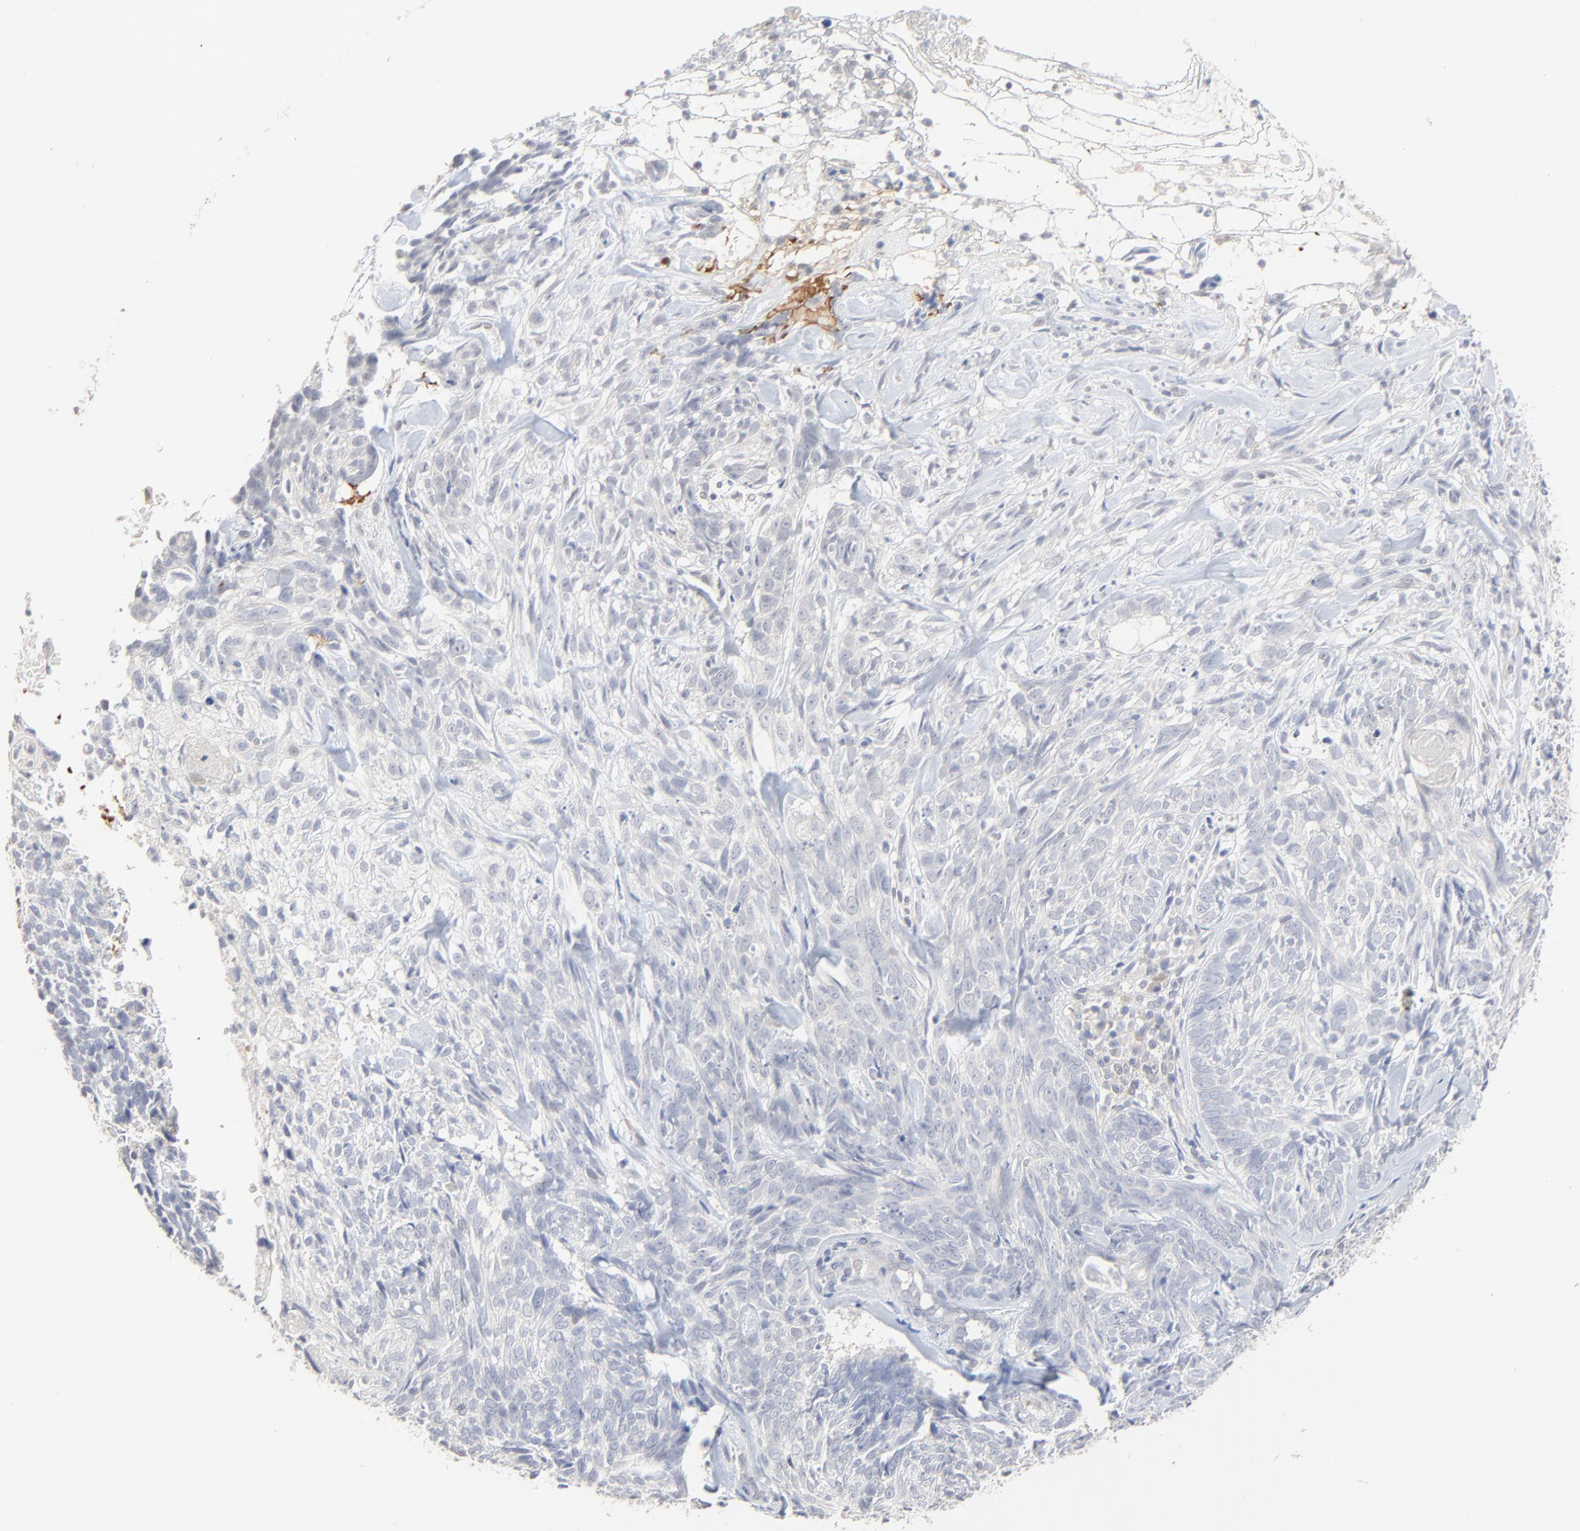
{"staining": {"intensity": "negative", "quantity": "none", "location": "none"}, "tissue": "skin cancer", "cell_type": "Tumor cells", "image_type": "cancer", "snomed": [{"axis": "morphology", "description": "Basal cell carcinoma"}, {"axis": "topography", "description": "Skin"}], "caption": "Image shows no protein expression in tumor cells of skin basal cell carcinoma tissue.", "gene": "FANCB", "patient": {"sex": "male", "age": 72}}